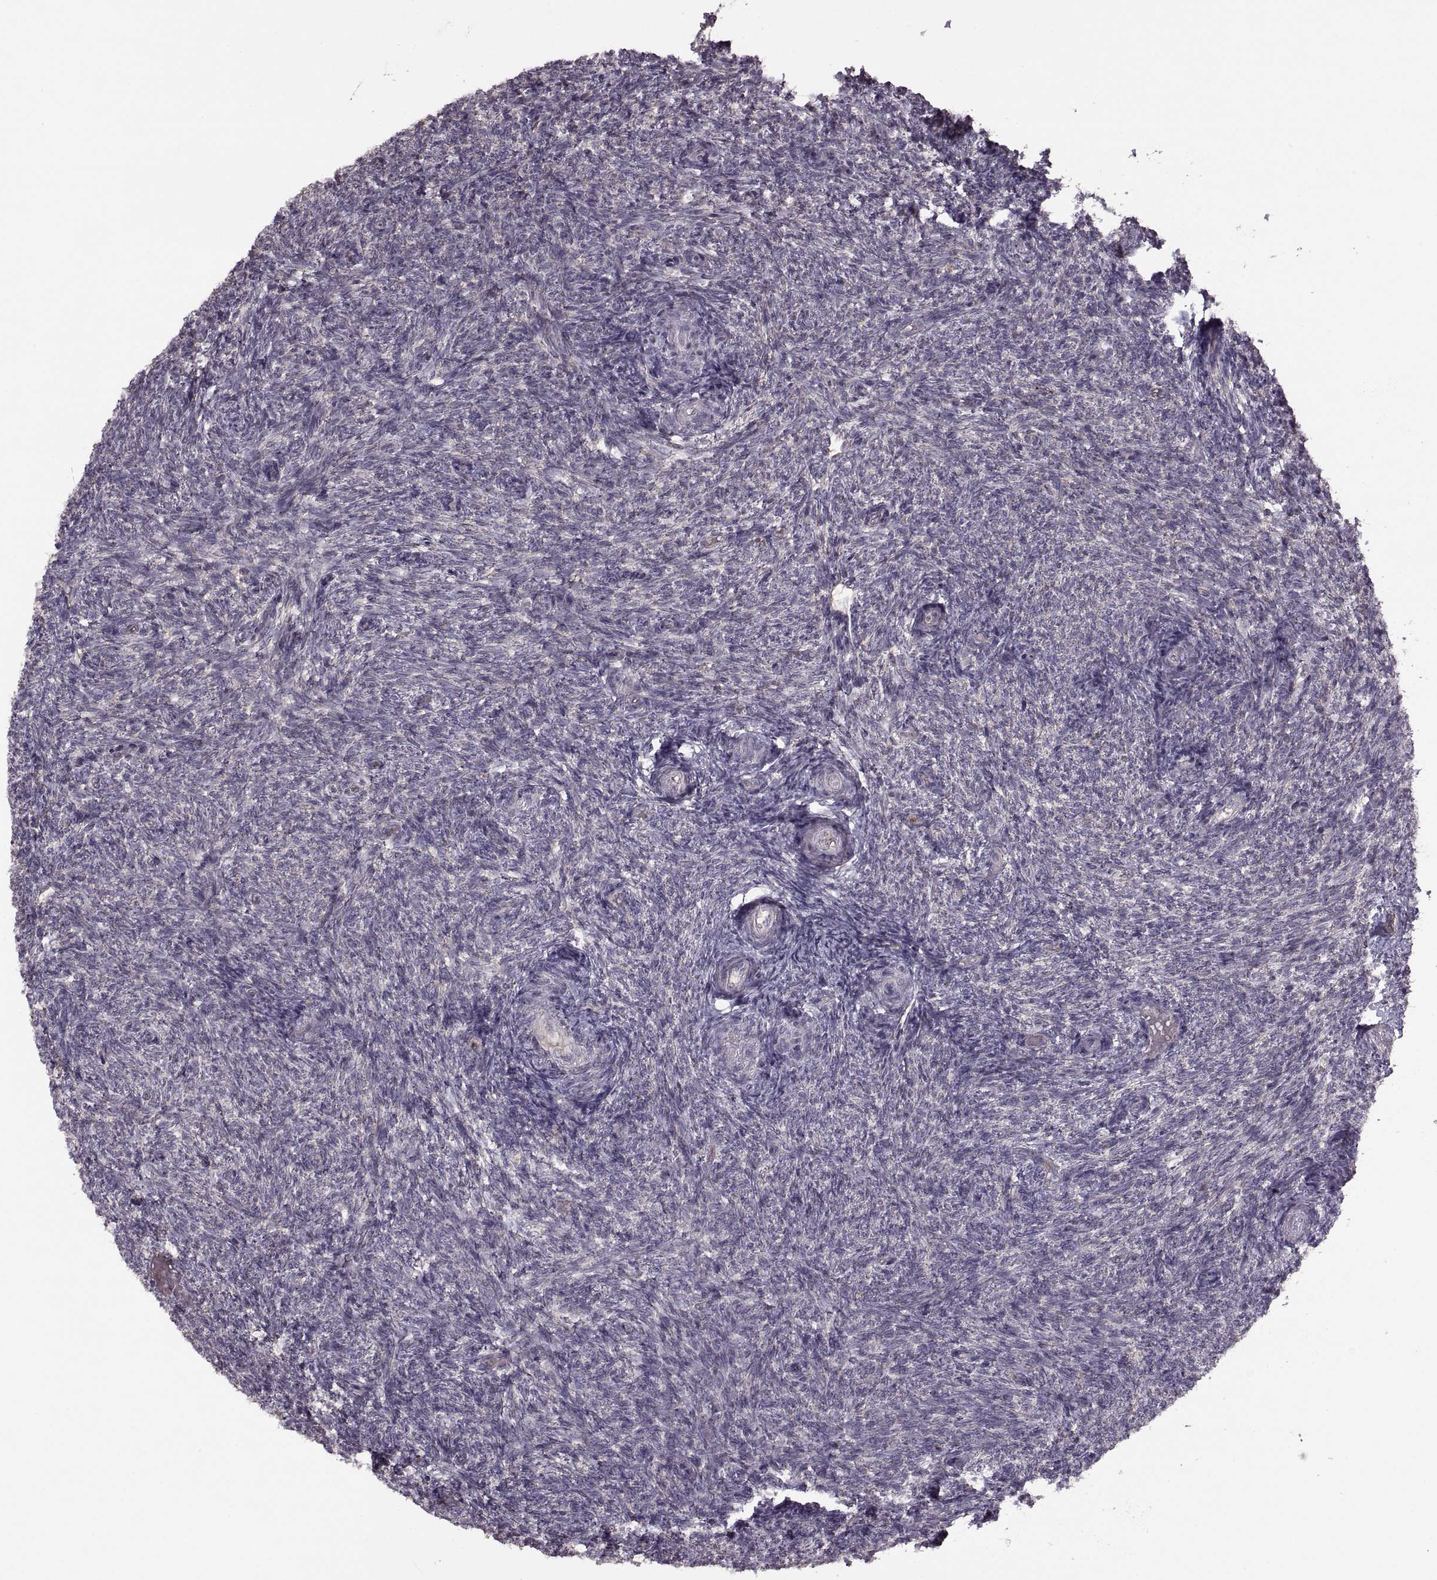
{"staining": {"intensity": "moderate", "quantity": ">75%", "location": "cytoplasmic/membranous"}, "tissue": "ovary", "cell_type": "Follicle cells", "image_type": "normal", "snomed": [{"axis": "morphology", "description": "Normal tissue, NOS"}, {"axis": "topography", "description": "Ovary"}], "caption": "Protein staining of normal ovary reveals moderate cytoplasmic/membranous expression in approximately >75% of follicle cells. The protein of interest is stained brown, and the nuclei are stained in blue (DAB IHC with brightfield microscopy, high magnification).", "gene": "PIERCE1", "patient": {"sex": "female", "age": 39}}